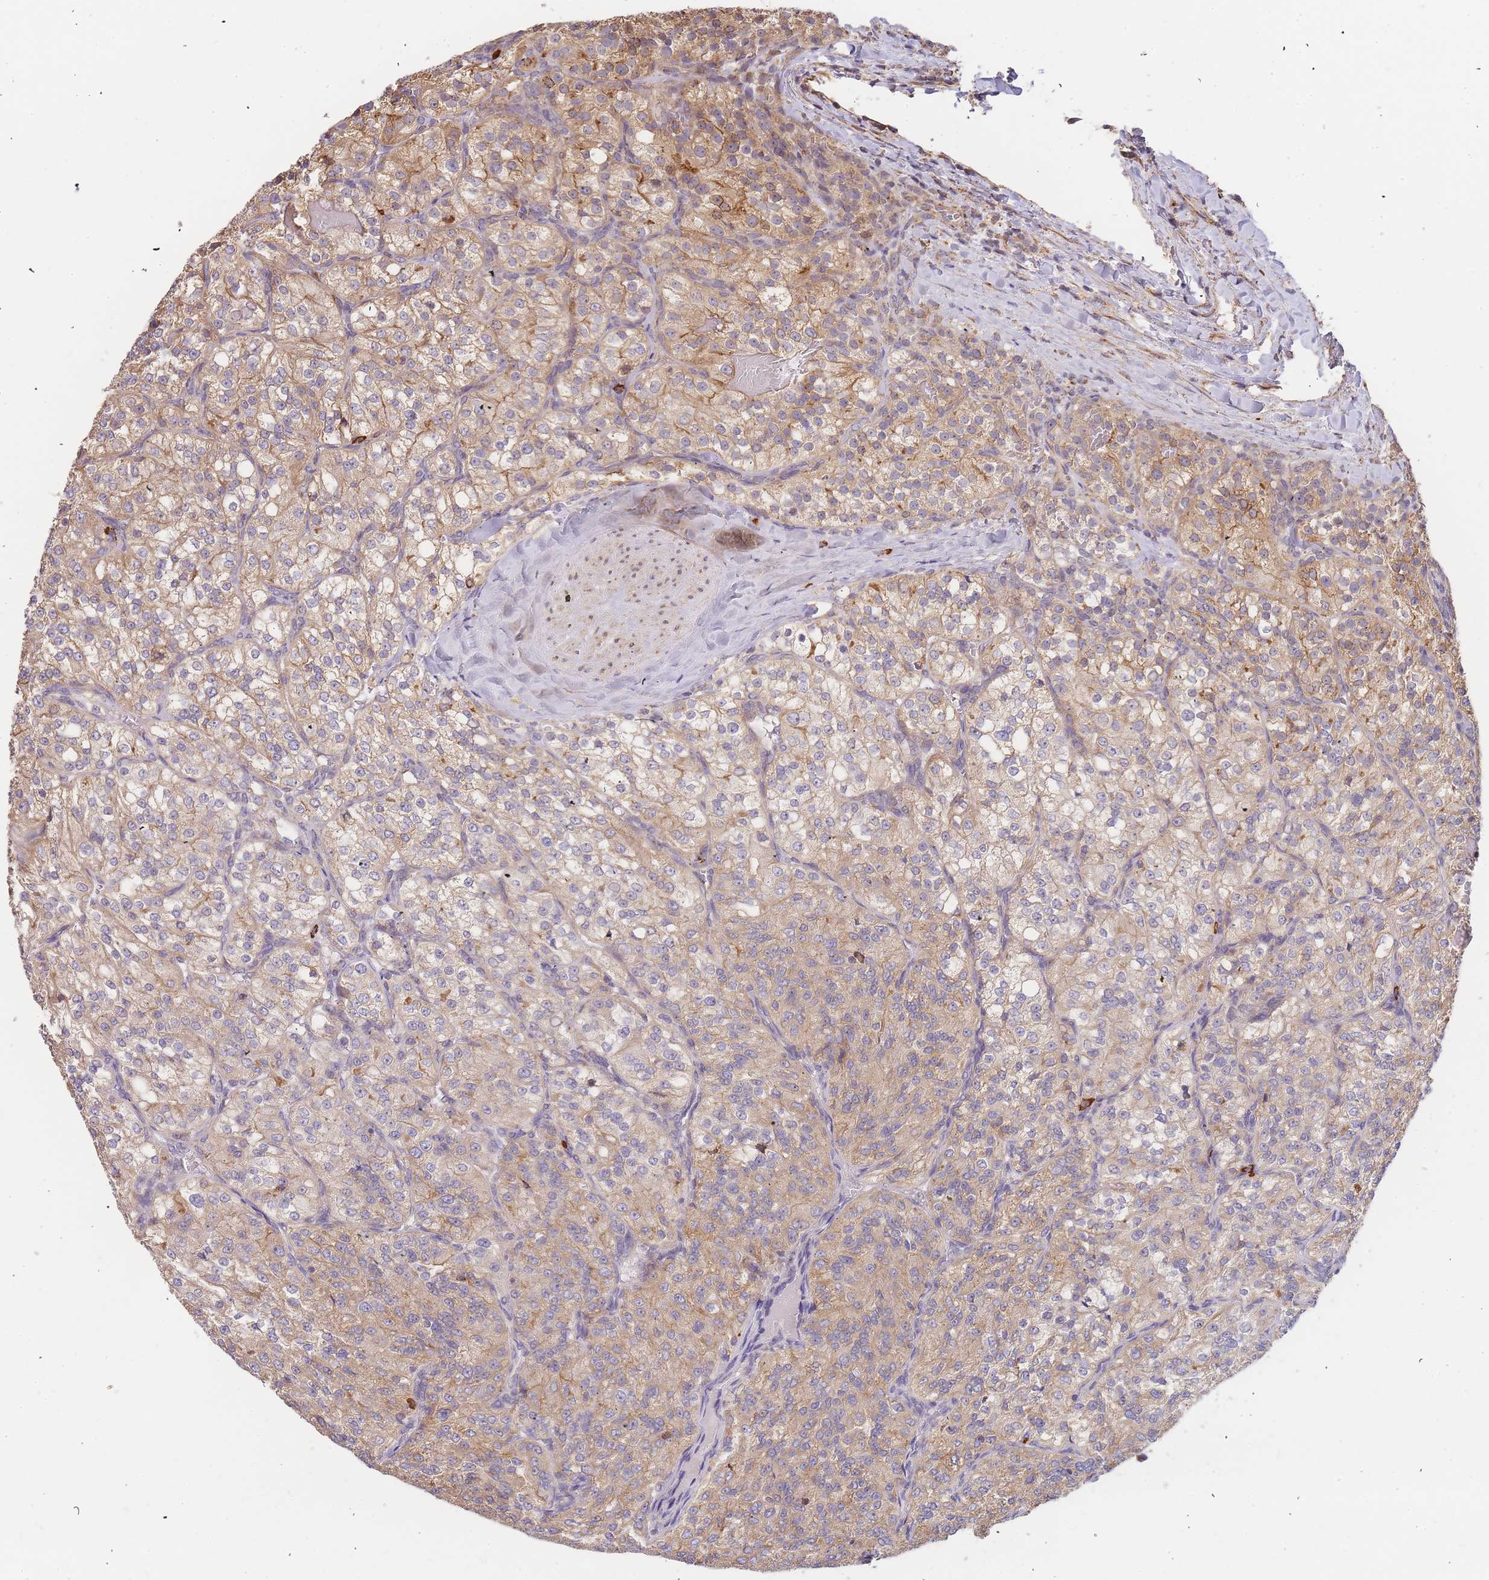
{"staining": {"intensity": "moderate", "quantity": ">75%", "location": "cytoplasmic/membranous"}, "tissue": "renal cancer", "cell_type": "Tumor cells", "image_type": "cancer", "snomed": [{"axis": "morphology", "description": "Adenocarcinoma, NOS"}, {"axis": "topography", "description": "Kidney"}], "caption": "There is medium levels of moderate cytoplasmic/membranous staining in tumor cells of renal adenocarcinoma, as demonstrated by immunohistochemical staining (brown color).", "gene": "ADCY9", "patient": {"sex": "female", "age": 63}}